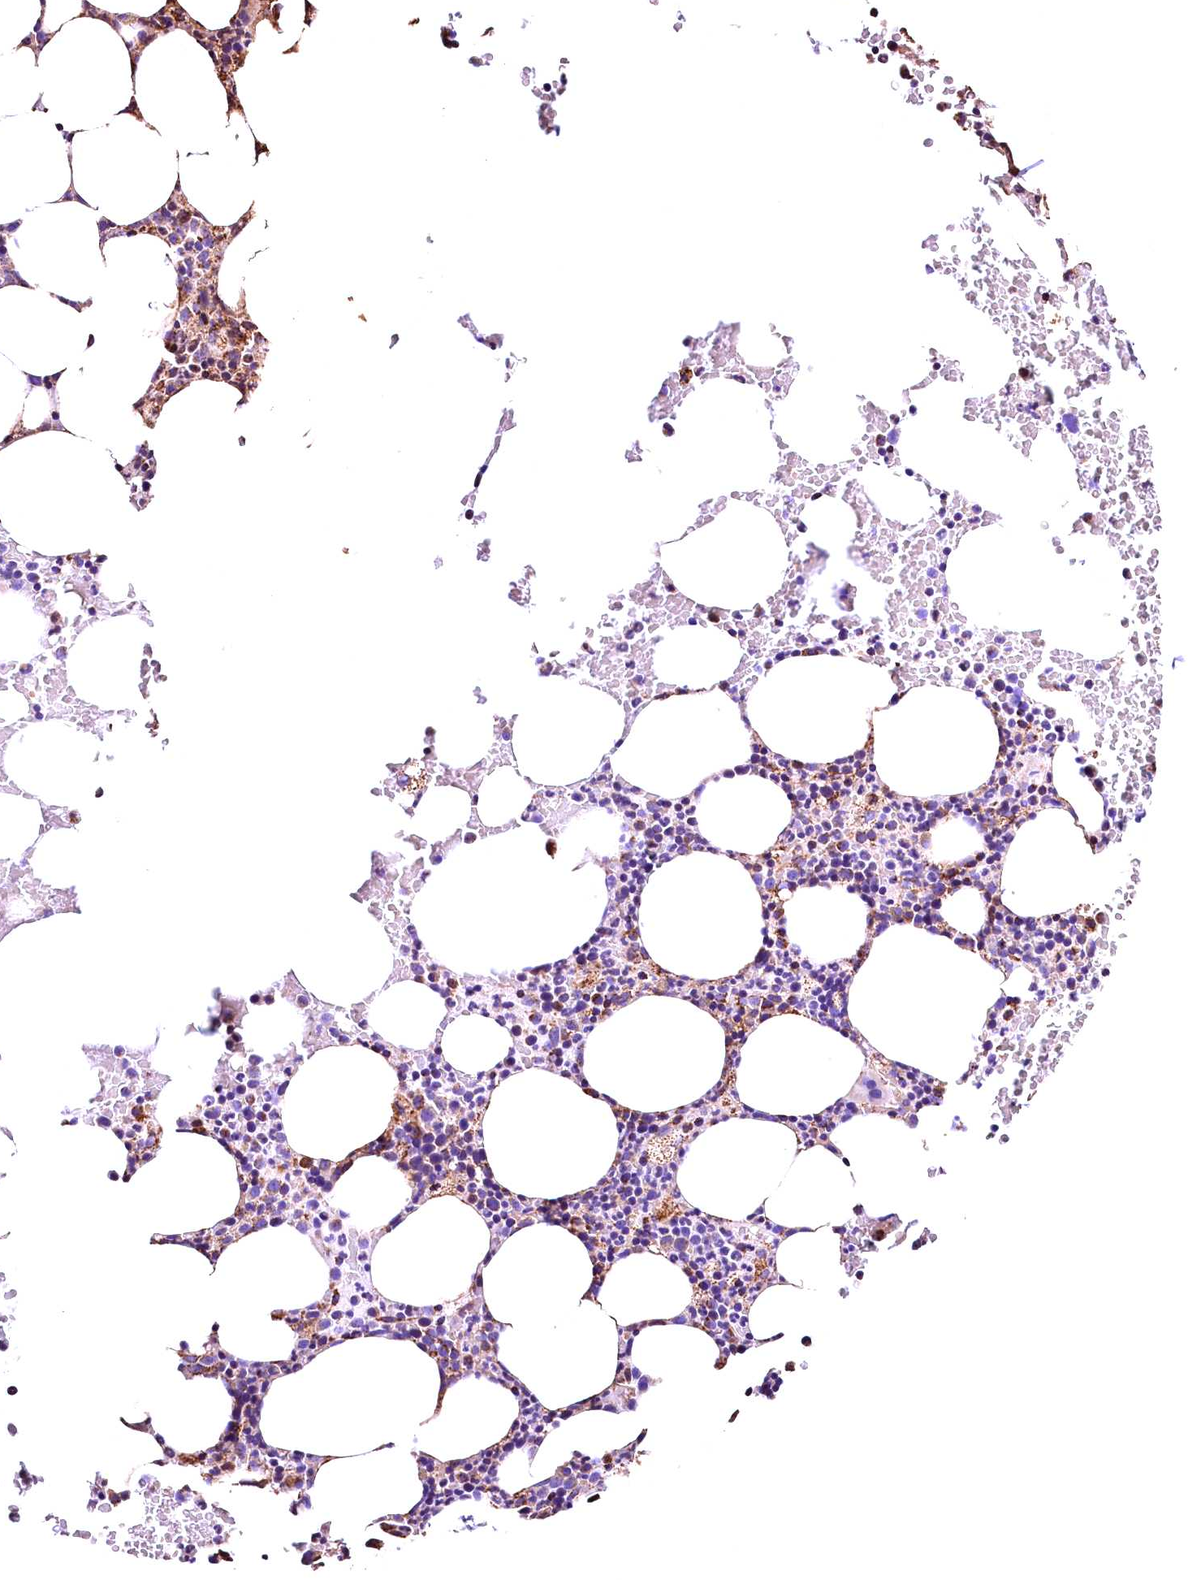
{"staining": {"intensity": "moderate", "quantity": "<25%", "location": "cytoplasmic/membranous"}, "tissue": "bone marrow", "cell_type": "Hematopoietic cells", "image_type": "normal", "snomed": [{"axis": "morphology", "description": "Normal tissue, NOS"}, {"axis": "morphology", "description": "Inflammation, NOS"}, {"axis": "topography", "description": "Bone marrow"}], "caption": "The micrograph reveals a brown stain indicating the presence of a protein in the cytoplasmic/membranous of hematopoietic cells in bone marrow. Using DAB (3,3'-diaminobenzidine) (brown) and hematoxylin (blue) stains, captured at high magnification using brightfield microscopy.", "gene": "ACAA2", "patient": {"sex": "female", "age": 78}}